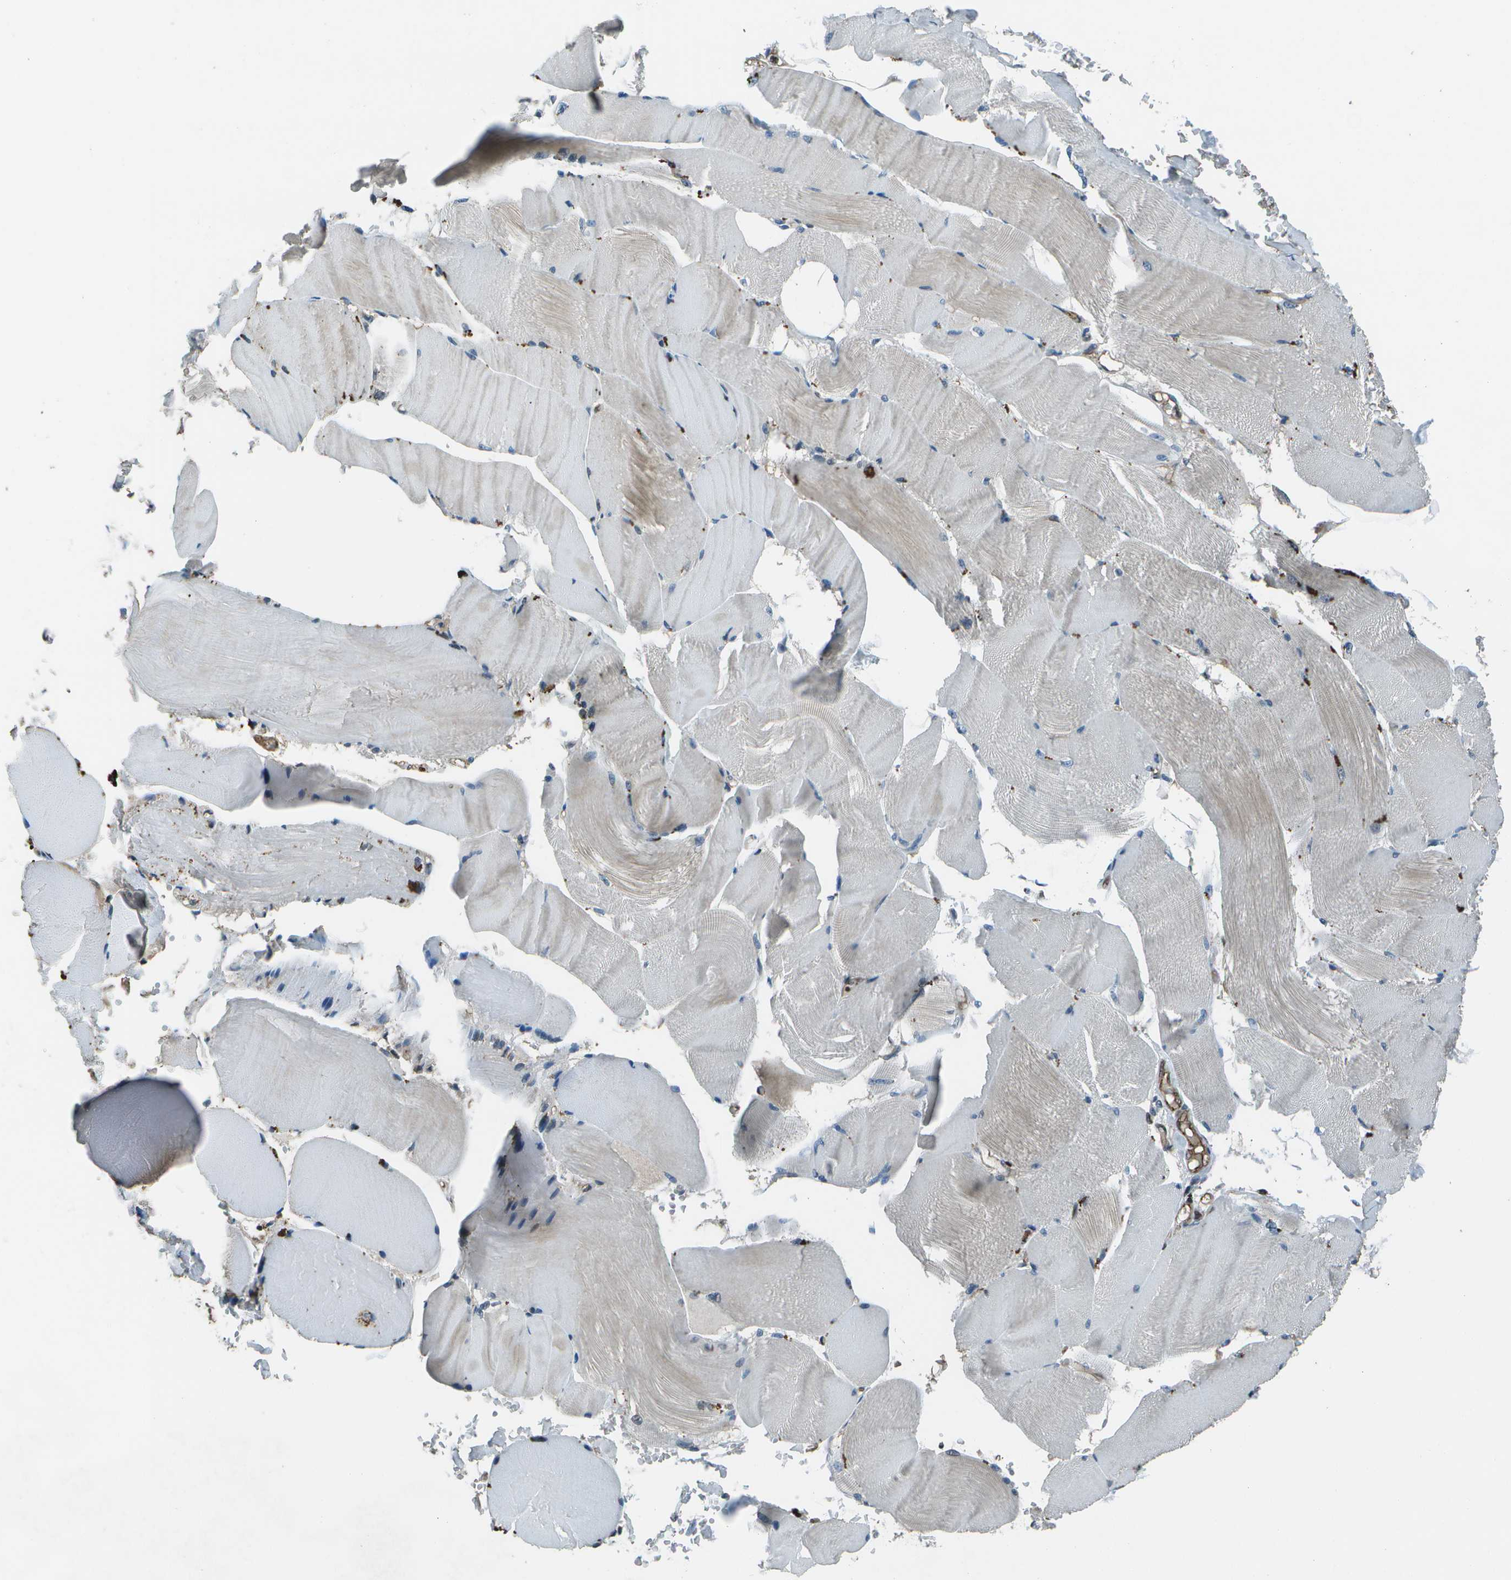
{"staining": {"intensity": "moderate", "quantity": "<25%", "location": "cytoplasmic/membranous"}, "tissue": "skeletal muscle", "cell_type": "Myocytes", "image_type": "normal", "snomed": [{"axis": "morphology", "description": "Normal tissue, NOS"}, {"axis": "topography", "description": "Skin"}, {"axis": "topography", "description": "Skeletal muscle"}], "caption": "Immunohistochemical staining of benign human skeletal muscle displays moderate cytoplasmic/membranous protein expression in about <25% of myocytes.", "gene": "PDLIM1", "patient": {"sex": "male", "age": 83}}